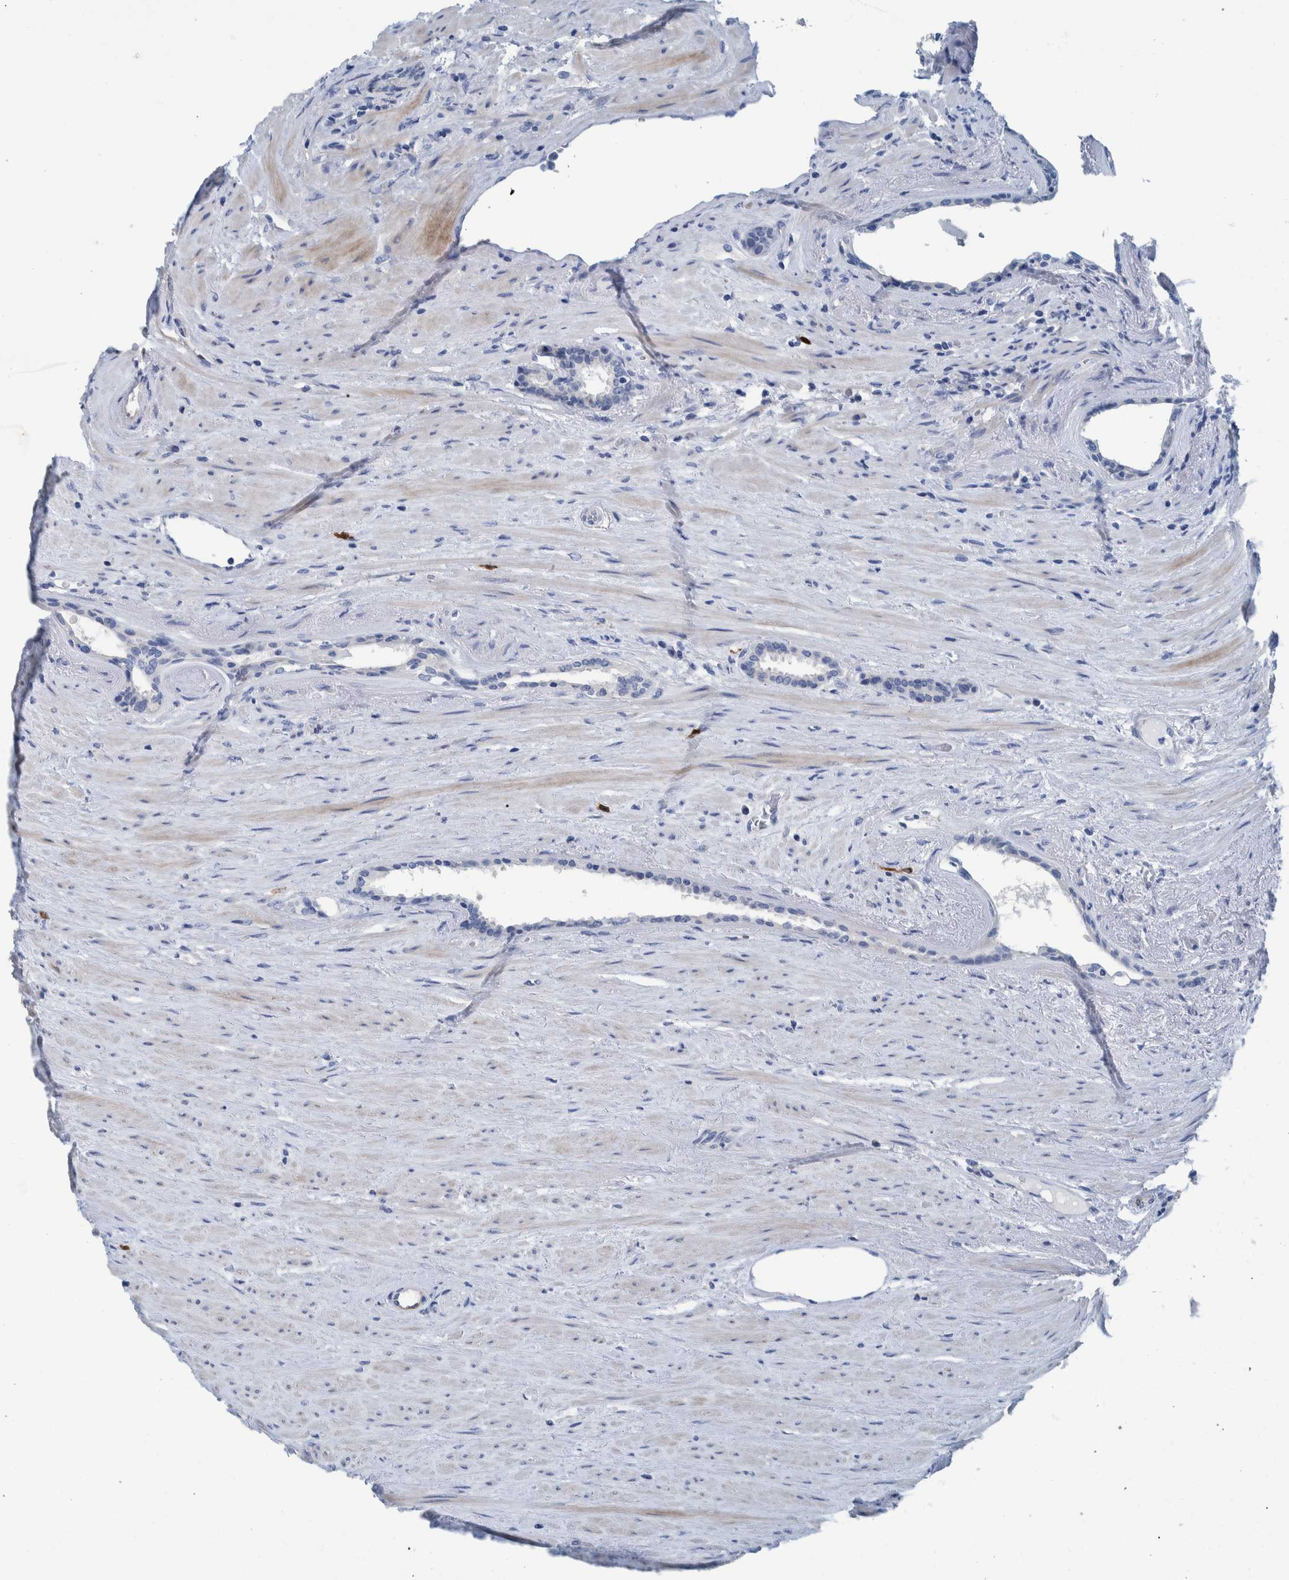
{"staining": {"intensity": "negative", "quantity": "none", "location": "none"}, "tissue": "prostate cancer", "cell_type": "Tumor cells", "image_type": "cancer", "snomed": [{"axis": "morphology", "description": "Adenocarcinoma, High grade"}, {"axis": "topography", "description": "Prostate"}], "caption": "Immunohistochemical staining of prostate high-grade adenocarcinoma reveals no significant expression in tumor cells.", "gene": "IDO1", "patient": {"sex": "male", "age": 71}}